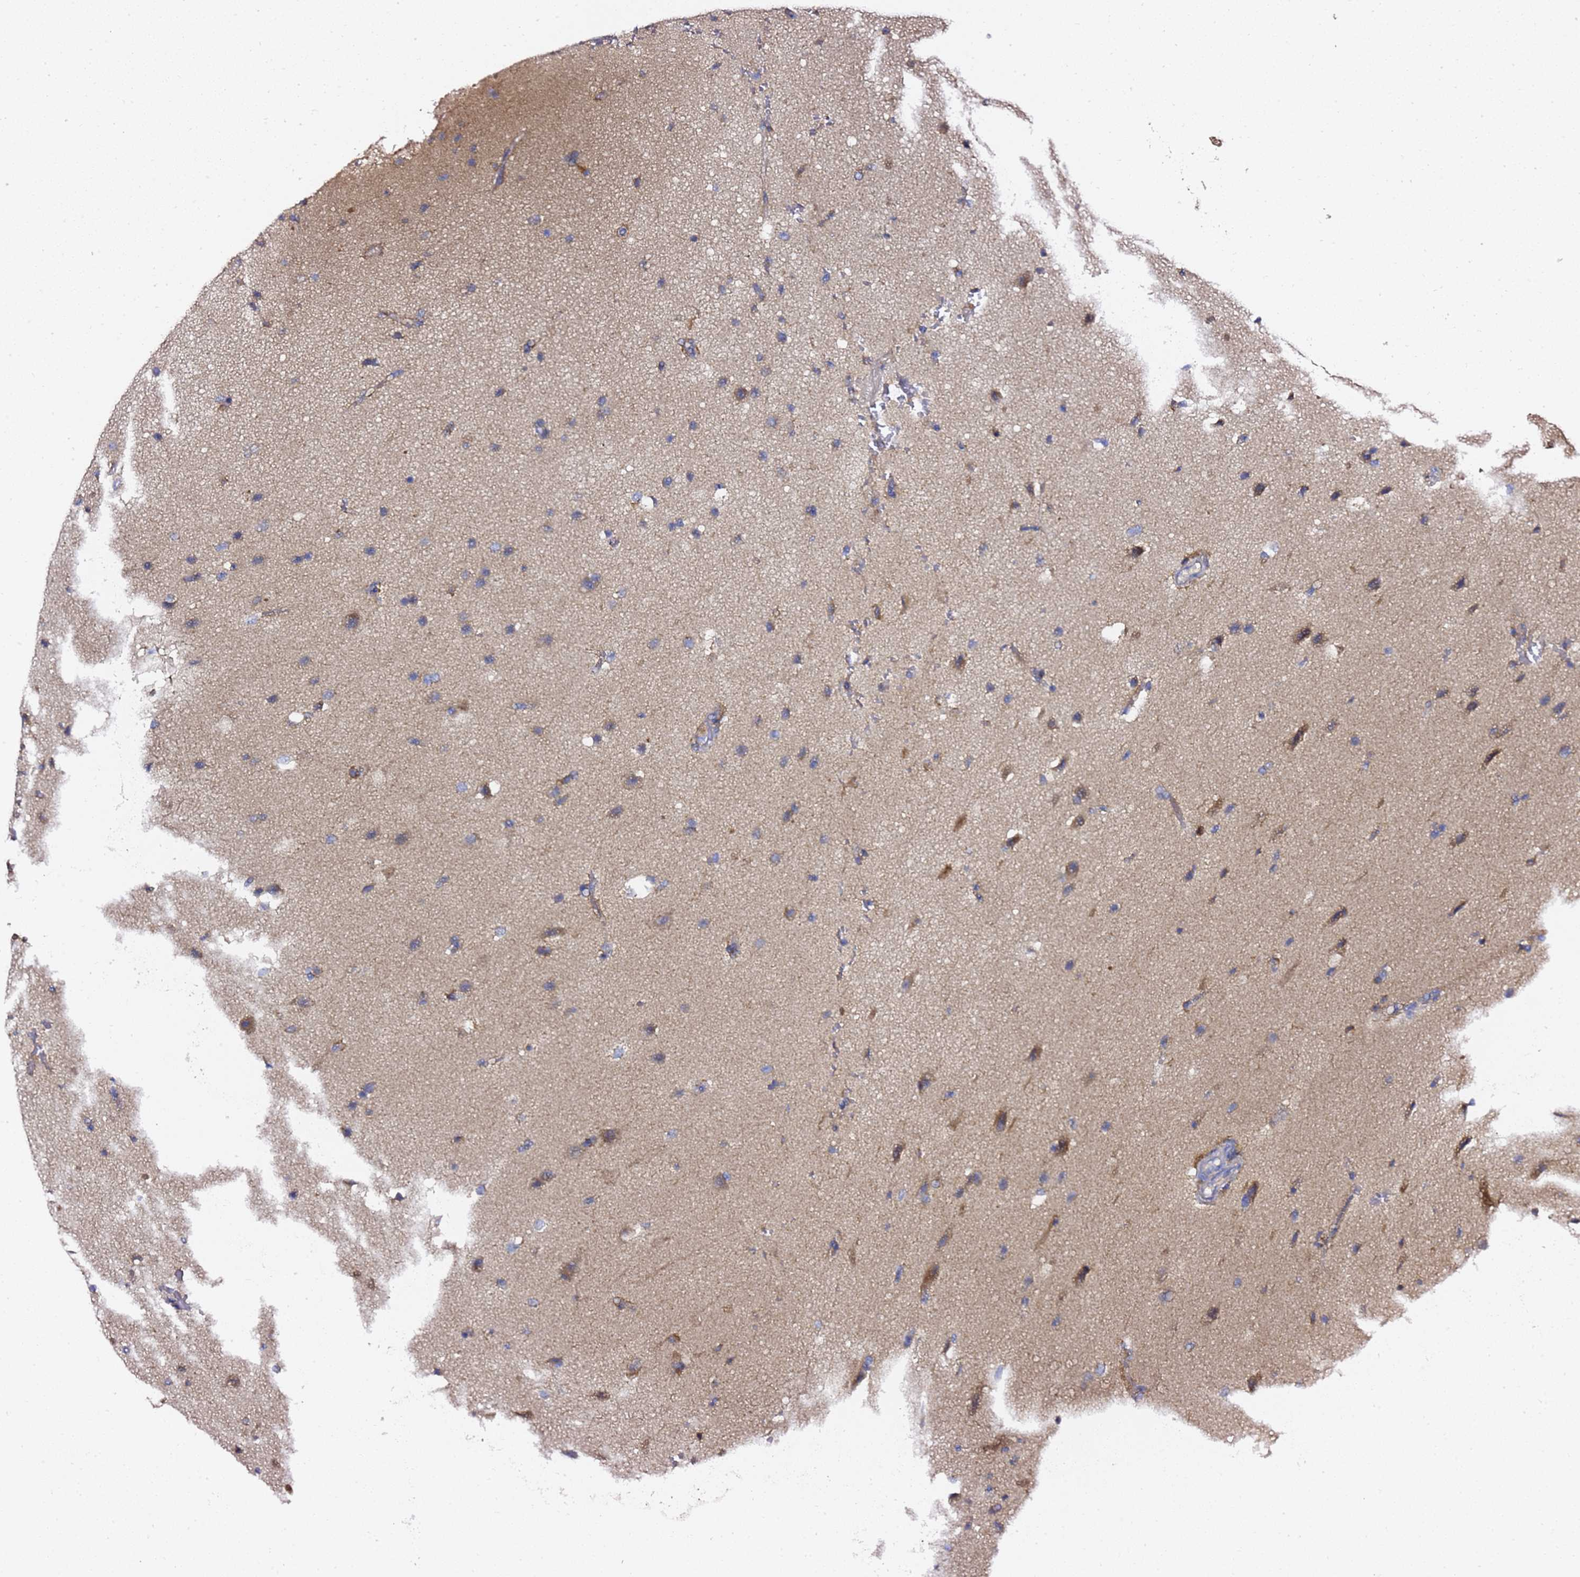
{"staining": {"intensity": "moderate", "quantity": "25%-75%", "location": "cytoplasmic/membranous"}, "tissue": "glioma", "cell_type": "Tumor cells", "image_type": "cancer", "snomed": [{"axis": "morphology", "description": "Glioma, malignant, Low grade"}, {"axis": "topography", "description": "Brain"}], "caption": "Protein staining by immunohistochemistry reveals moderate cytoplasmic/membranous expression in about 25%-75% of tumor cells in glioma.", "gene": "C19orf12", "patient": {"sex": "female", "age": 37}}